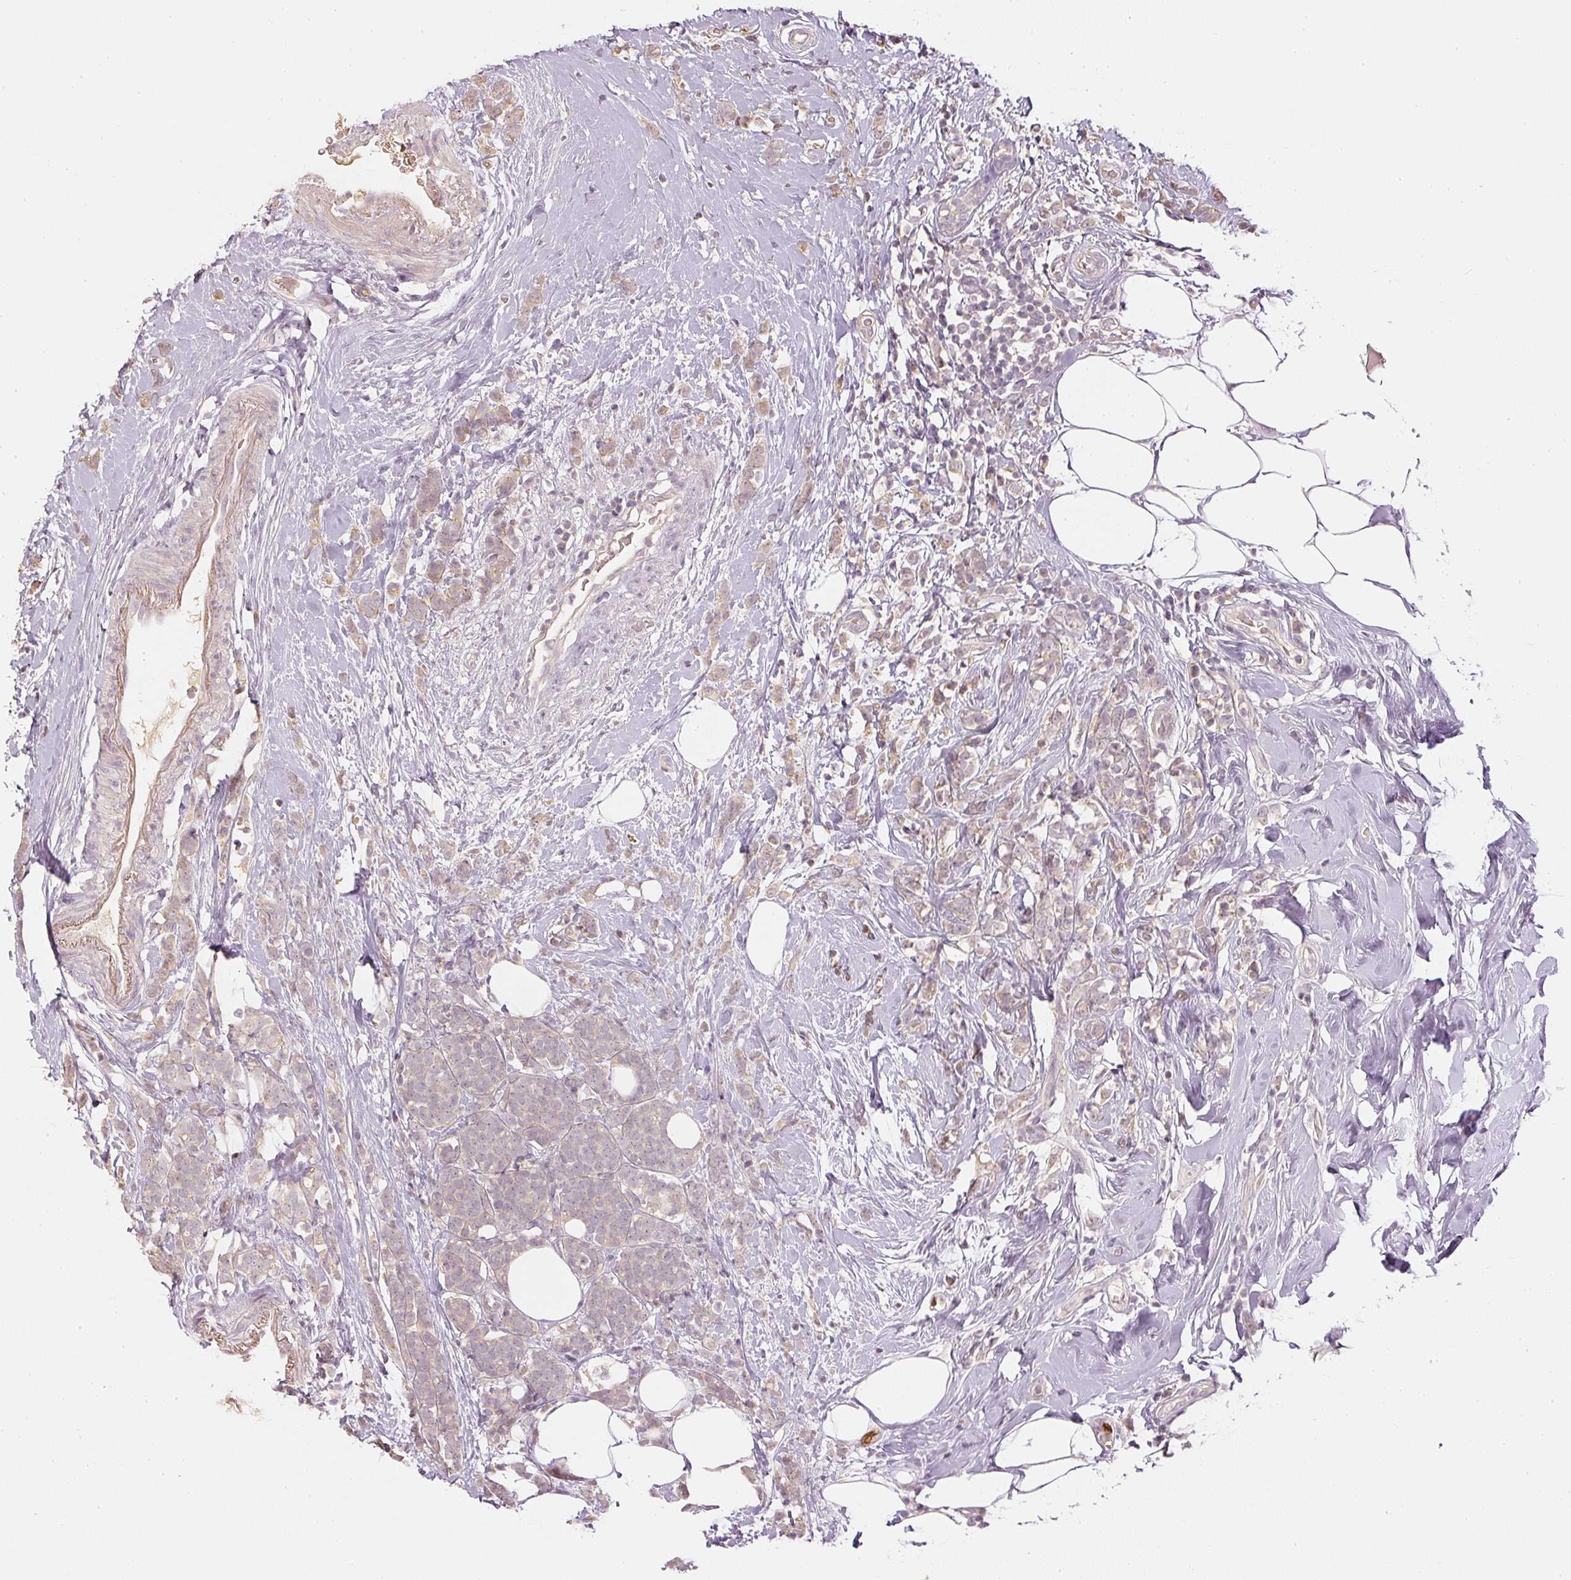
{"staining": {"intensity": "weak", "quantity": "25%-75%", "location": "cytoplasmic/membranous"}, "tissue": "breast cancer", "cell_type": "Tumor cells", "image_type": "cancer", "snomed": [{"axis": "morphology", "description": "Lobular carcinoma"}, {"axis": "topography", "description": "Breast"}], "caption": "The immunohistochemical stain labels weak cytoplasmic/membranous staining in tumor cells of breast cancer (lobular carcinoma) tissue.", "gene": "GZMA", "patient": {"sex": "female", "age": 58}}